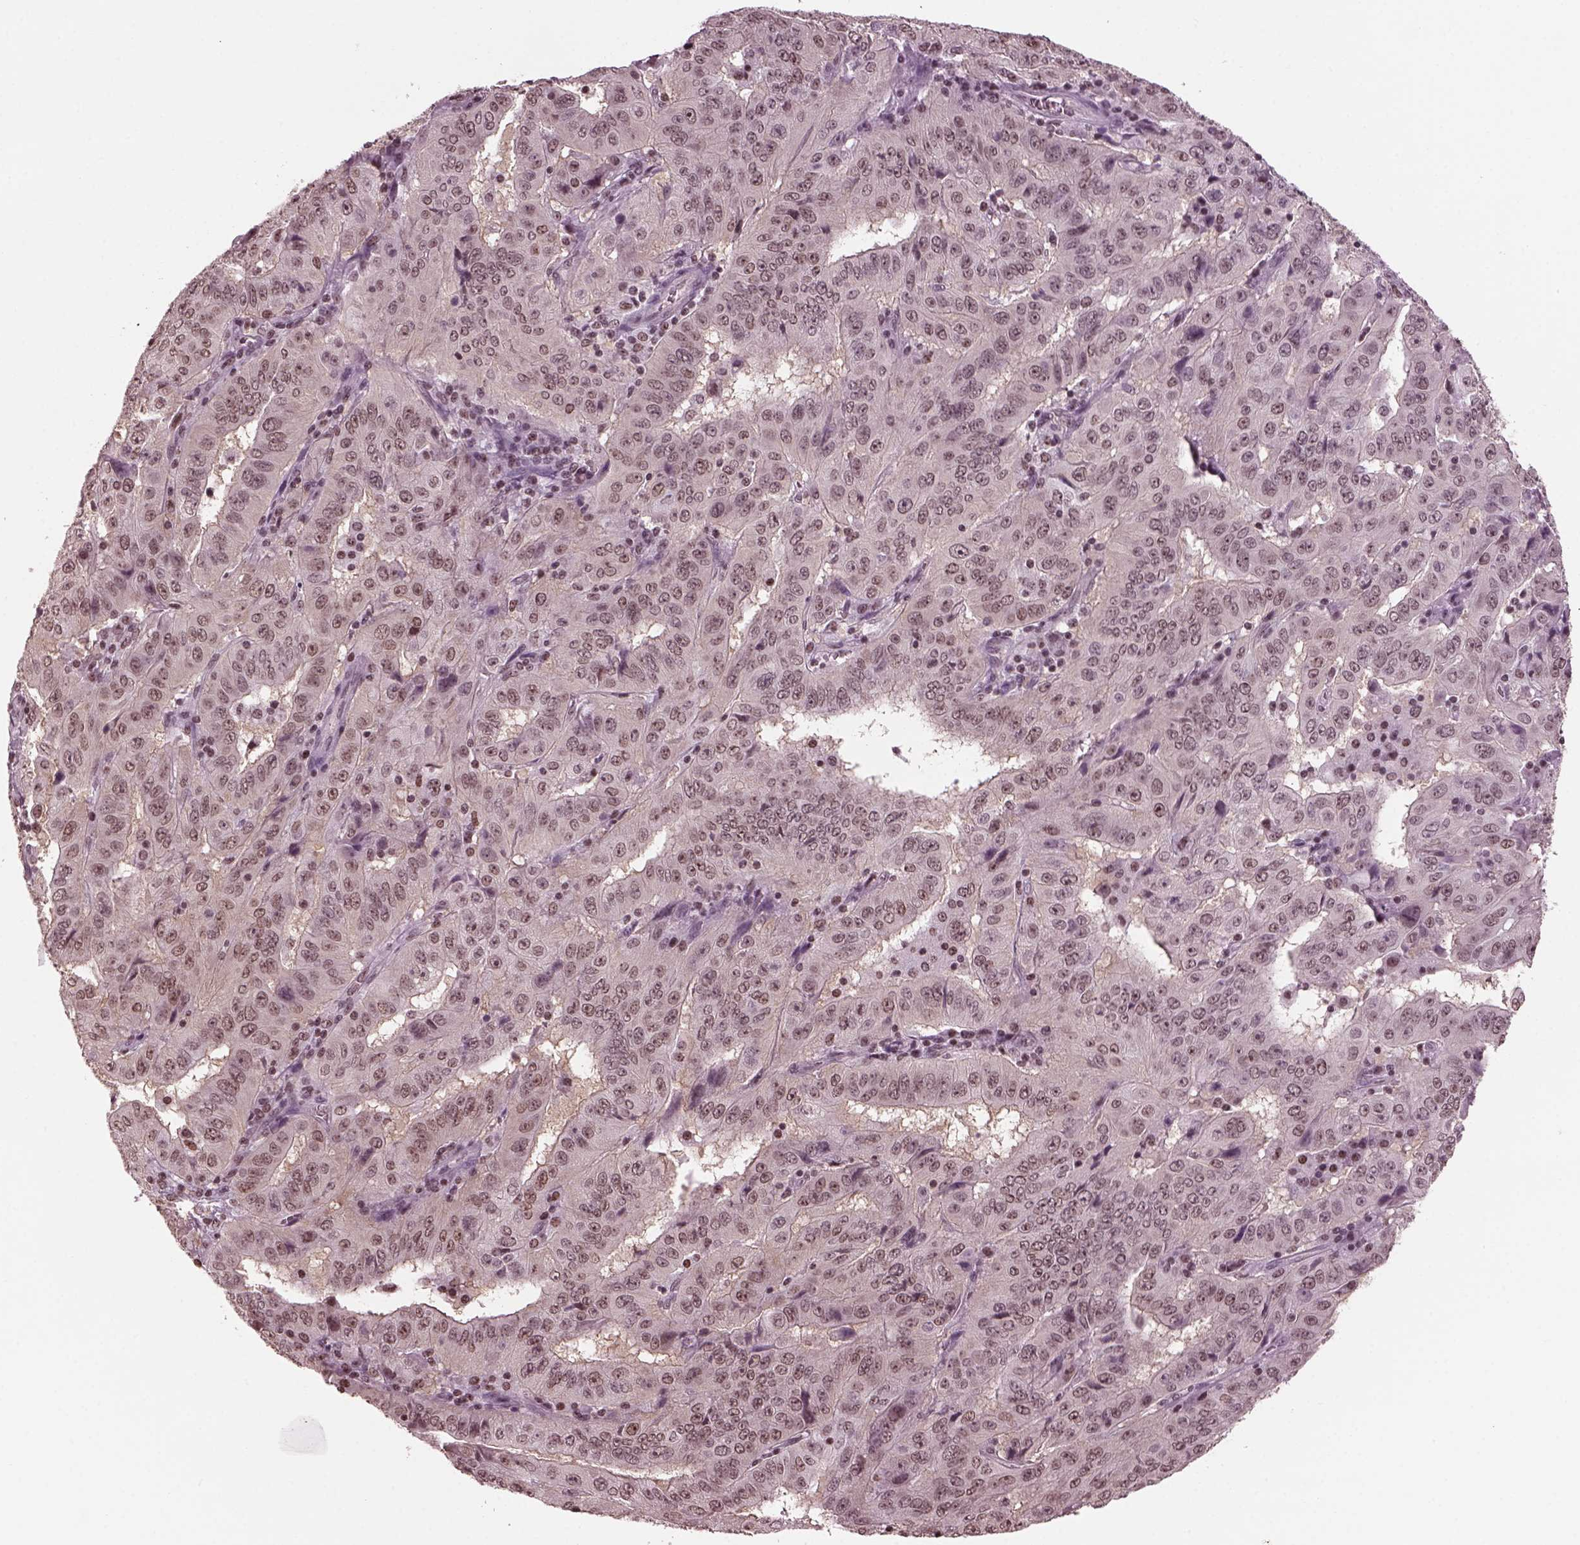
{"staining": {"intensity": "weak", "quantity": ">75%", "location": "nuclear"}, "tissue": "pancreatic cancer", "cell_type": "Tumor cells", "image_type": "cancer", "snomed": [{"axis": "morphology", "description": "Adenocarcinoma, NOS"}, {"axis": "topography", "description": "Pancreas"}], "caption": "Pancreatic adenocarcinoma stained with a protein marker reveals weak staining in tumor cells.", "gene": "RUVBL2", "patient": {"sex": "male", "age": 63}}